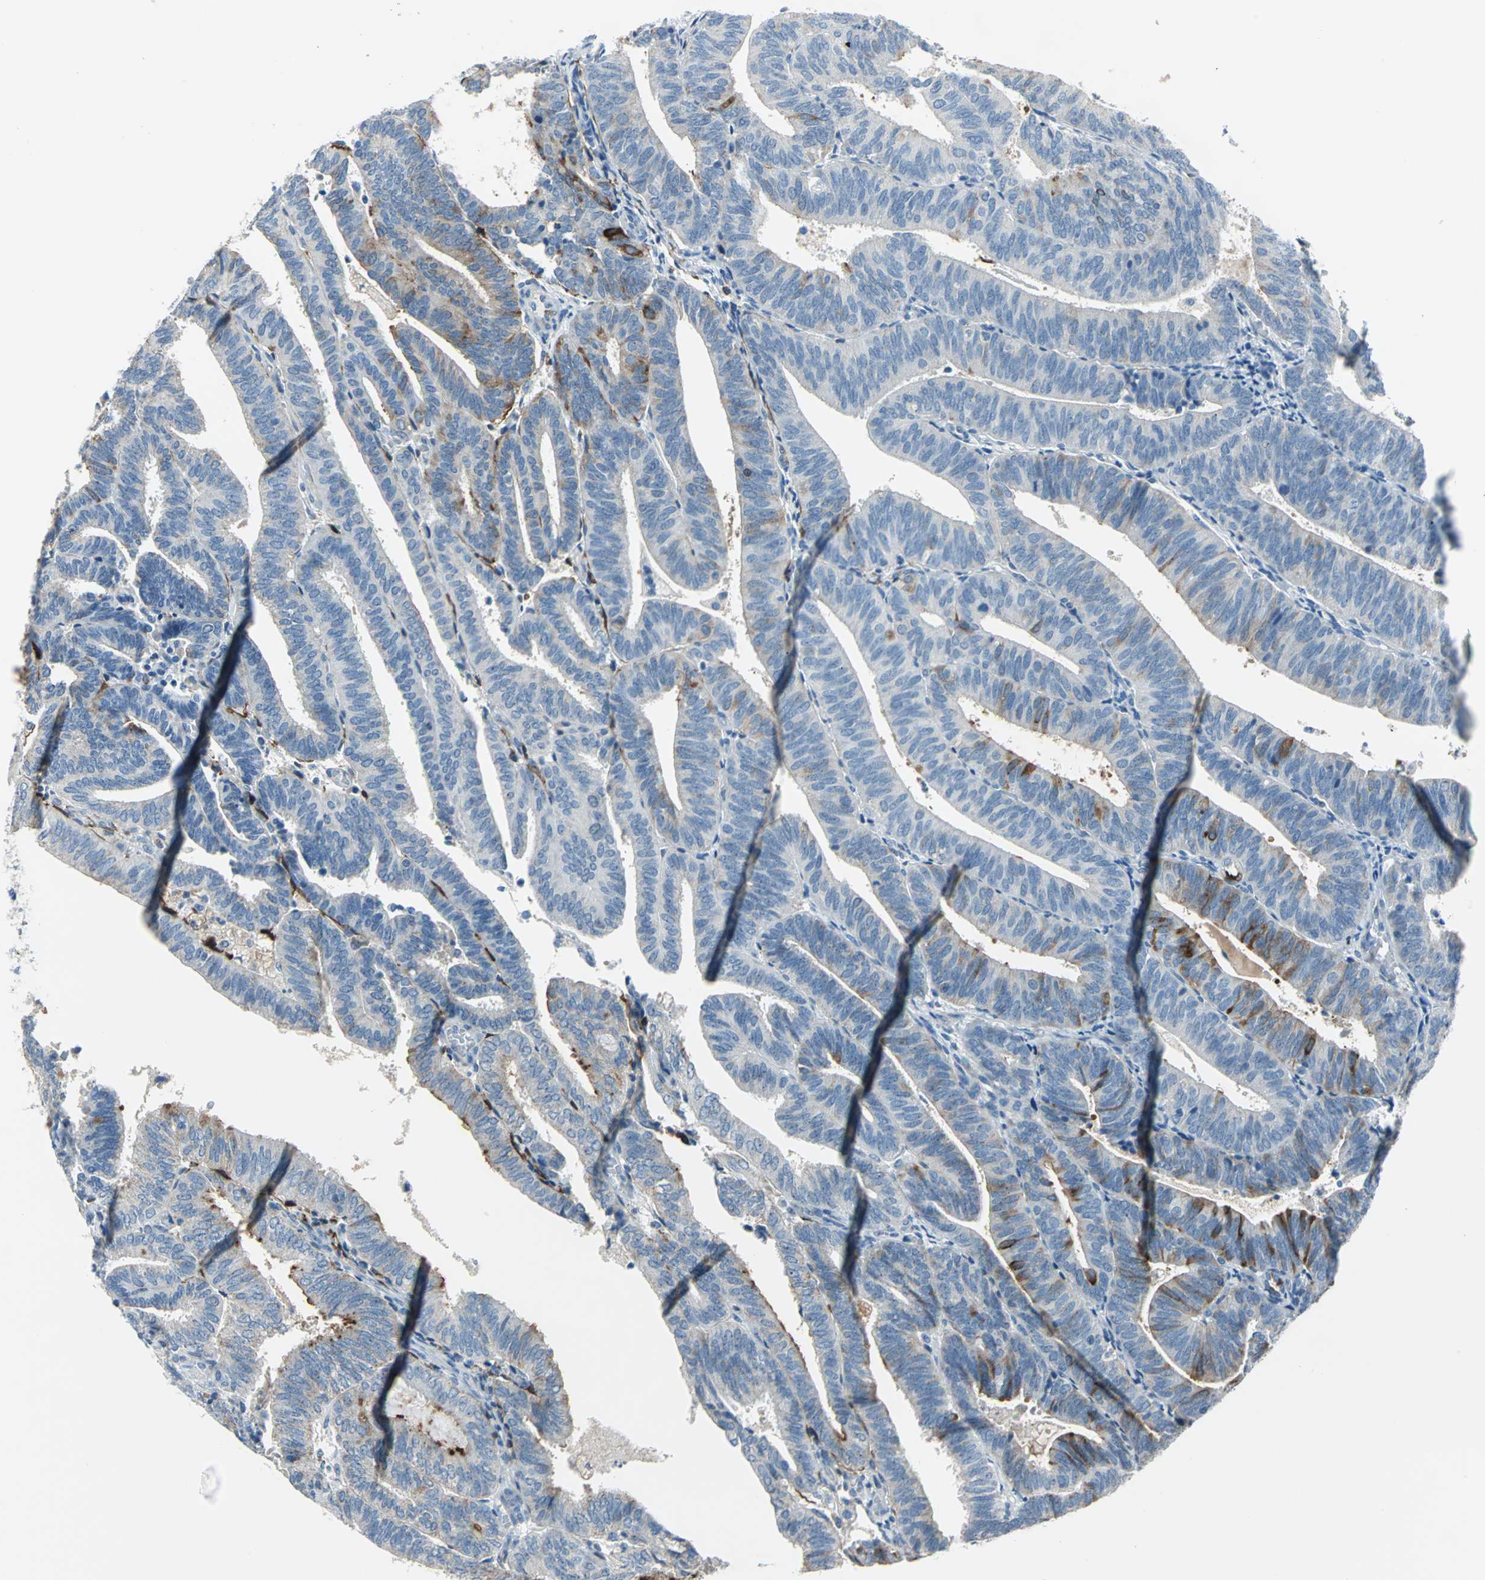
{"staining": {"intensity": "strong", "quantity": "<25%", "location": "cytoplasmic/membranous"}, "tissue": "endometrial cancer", "cell_type": "Tumor cells", "image_type": "cancer", "snomed": [{"axis": "morphology", "description": "Adenocarcinoma, NOS"}, {"axis": "topography", "description": "Uterus"}], "caption": "Adenocarcinoma (endometrial) tissue exhibits strong cytoplasmic/membranous staining in about <25% of tumor cells (Brightfield microscopy of DAB IHC at high magnification).", "gene": "MUC4", "patient": {"sex": "female", "age": 60}}